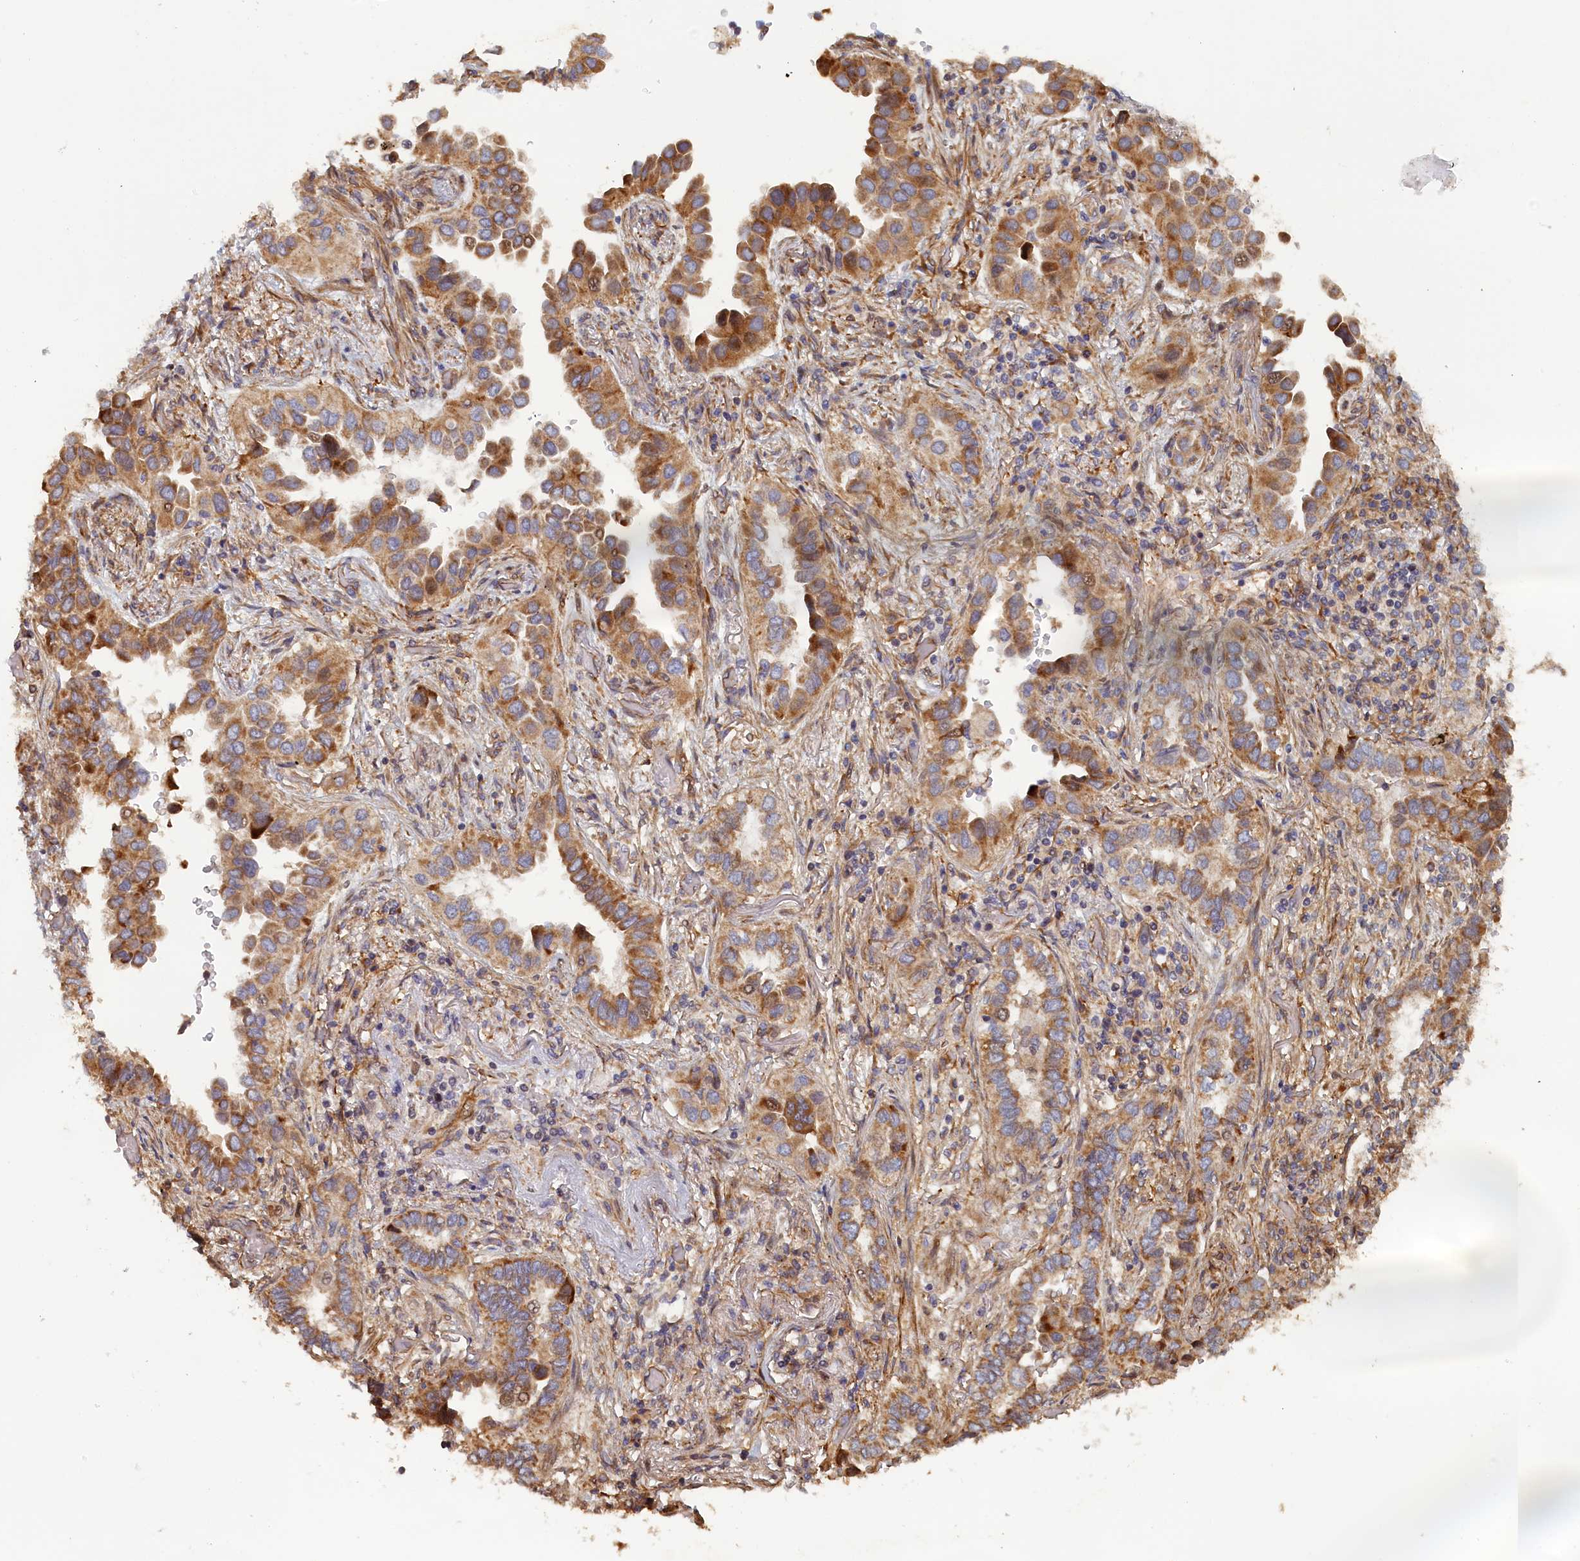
{"staining": {"intensity": "moderate", "quantity": ">75%", "location": "cytoplasmic/membranous"}, "tissue": "lung cancer", "cell_type": "Tumor cells", "image_type": "cancer", "snomed": [{"axis": "morphology", "description": "Adenocarcinoma, NOS"}, {"axis": "topography", "description": "Lung"}], "caption": "High-power microscopy captured an immunohistochemistry (IHC) micrograph of adenocarcinoma (lung), revealing moderate cytoplasmic/membranous staining in approximately >75% of tumor cells.", "gene": "TMEM196", "patient": {"sex": "female", "age": 76}}